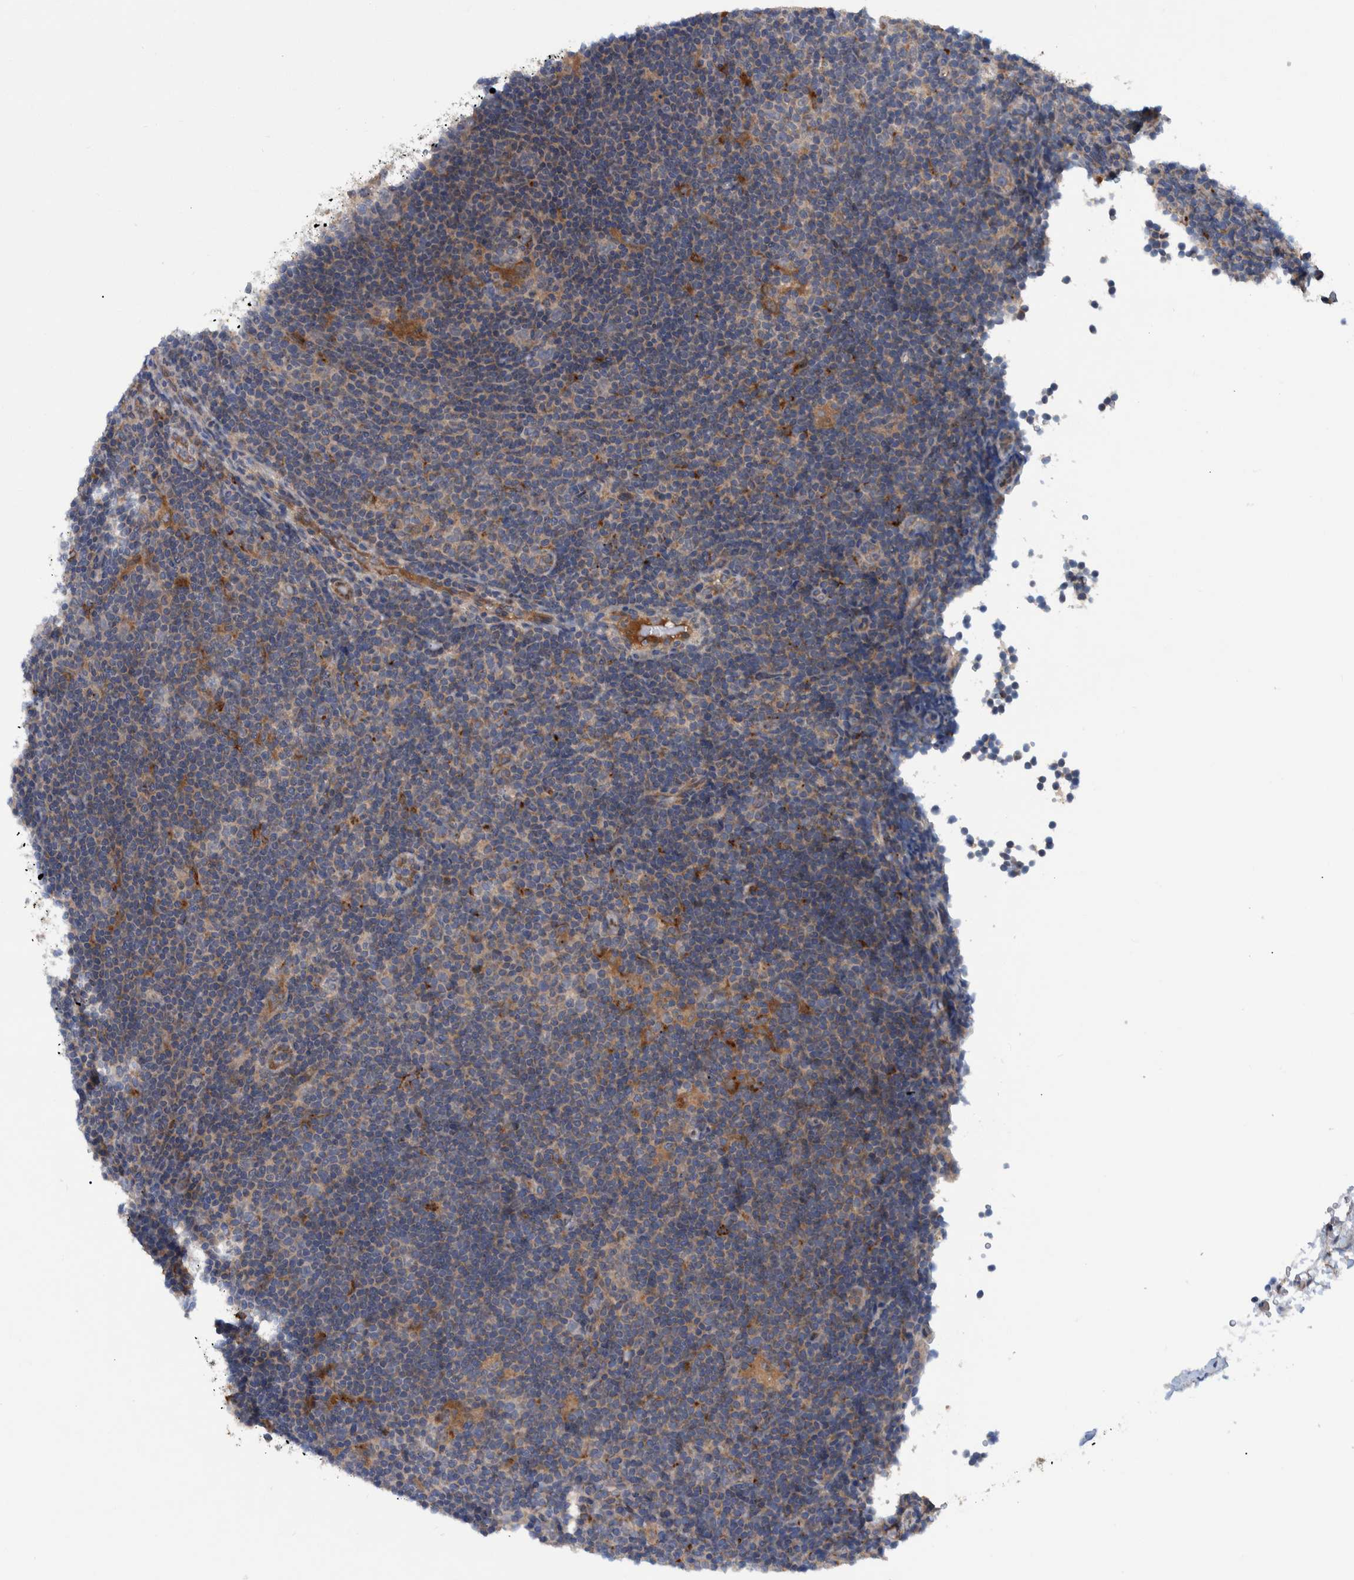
{"staining": {"intensity": "negative", "quantity": "none", "location": "none"}, "tissue": "lymphoma", "cell_type": "Tumor cells", "image_type": "cancer", "snomed": [{"axis": "morphology", "description": "Hodgkin's disease, NOS"}, {"axis": "topography", "description": "Lymph node"}], "caption": "Tumor cells show no significant positivity in Hodgkin's disease.", "gene": "ITIH3", "patient": {"sex": "female", "age": 57}}